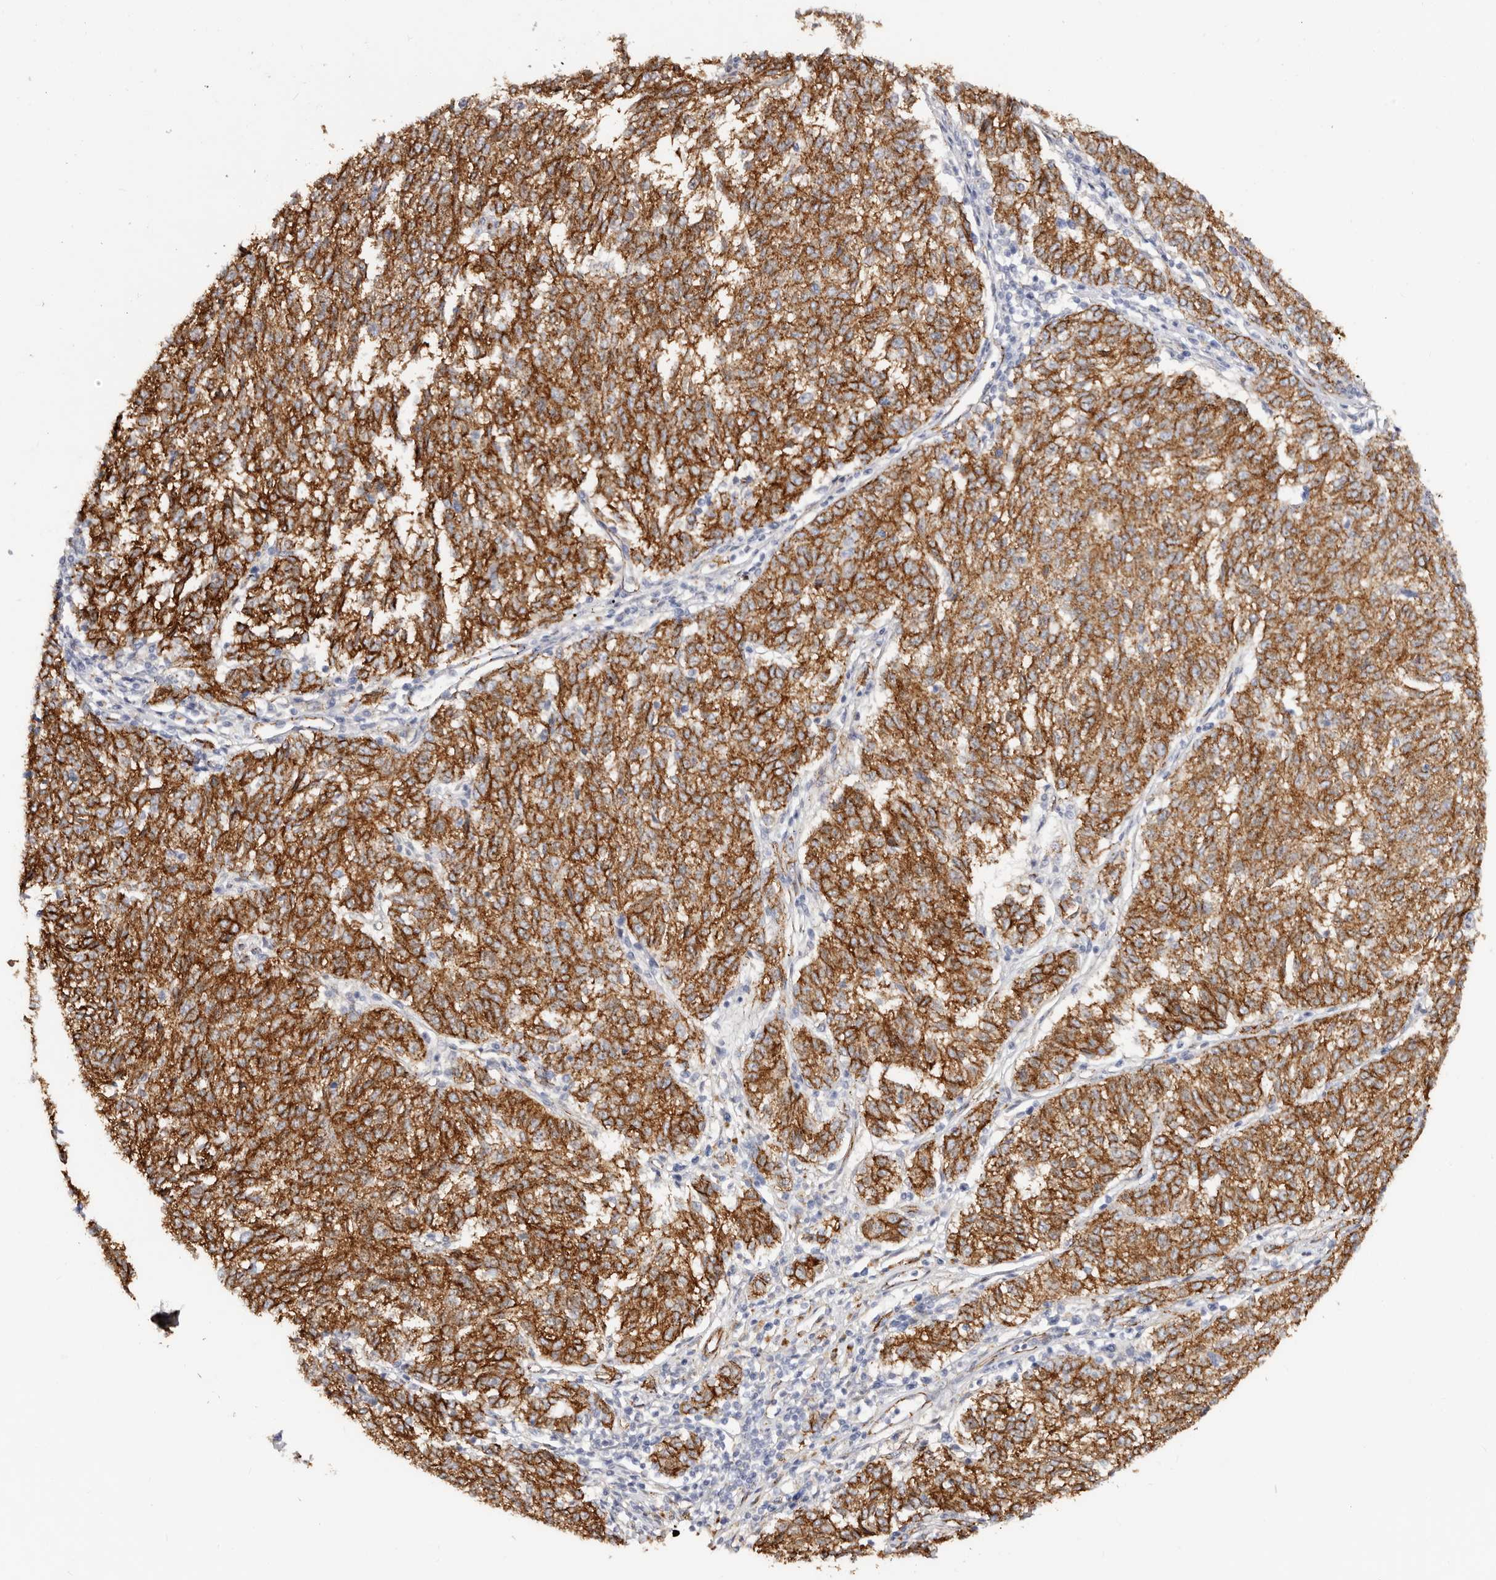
{"staining": {"intensity": "strong", "quantity": ">75%", "location": "cytoplasmic/membranous"}, "tissue": "melanoma", "cell_type": "Tumor cells", "image_type": "cancer", "snomed": [{"axis": "morphology", "description": "Malignant melanoma, NOS"}, {"axis": "topography", "description": "Skin"}], "caption": "Immunohistochemical staining of human melanoma exhibits strong cytoplasmic/membranous protein positivity in approximately >75% of tumor cells. Immunohistochemistry stains the protein of interest in brown and the nuclei are stained blue.", "gene": "CTNNB1", "patient": {"sex": "female", "age": 72}}